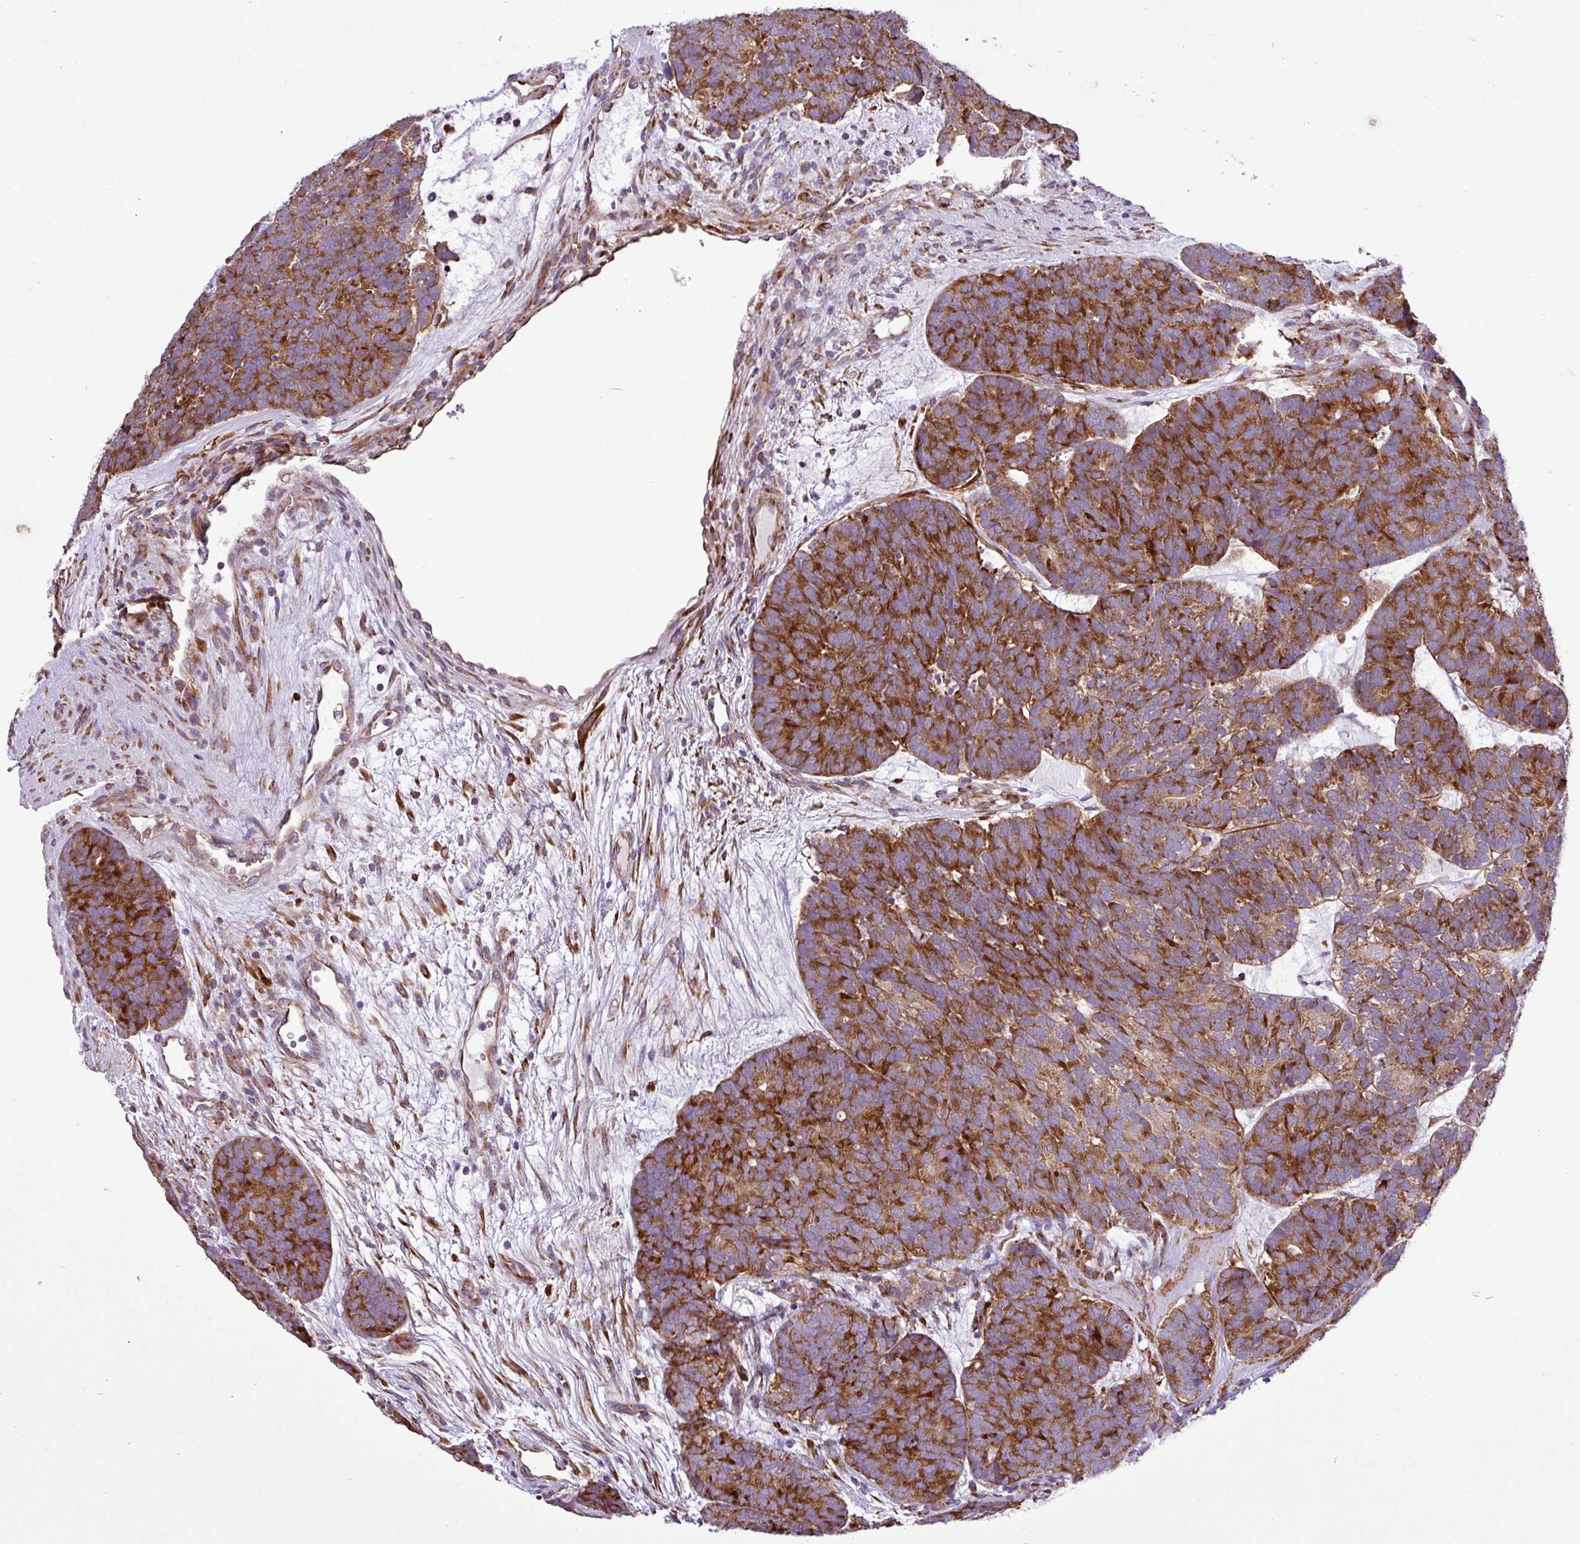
{"staining": {"intensity": "strong", "quantity": ">75%", "location": "cytoplasmic/membranous"}, "tissue": "head and neck cancer", "cell_type": "Tumor cells", "image_type": "cancer", "snomed": [{"axis": "morphology", "description": "Adenocarcinoma, NOS"}, {"axis": "topography", "description": "Head-Neck"}], "caption": "Immunohistochemical staining of head and neck cancer (adenocarcinoma) demonstrates high levels of strong cytoplasmic/membranous positivity in approximately >75% of tumor cells.", "gene": "RPL13", "patient": {"sex": "female", "age": 81}}